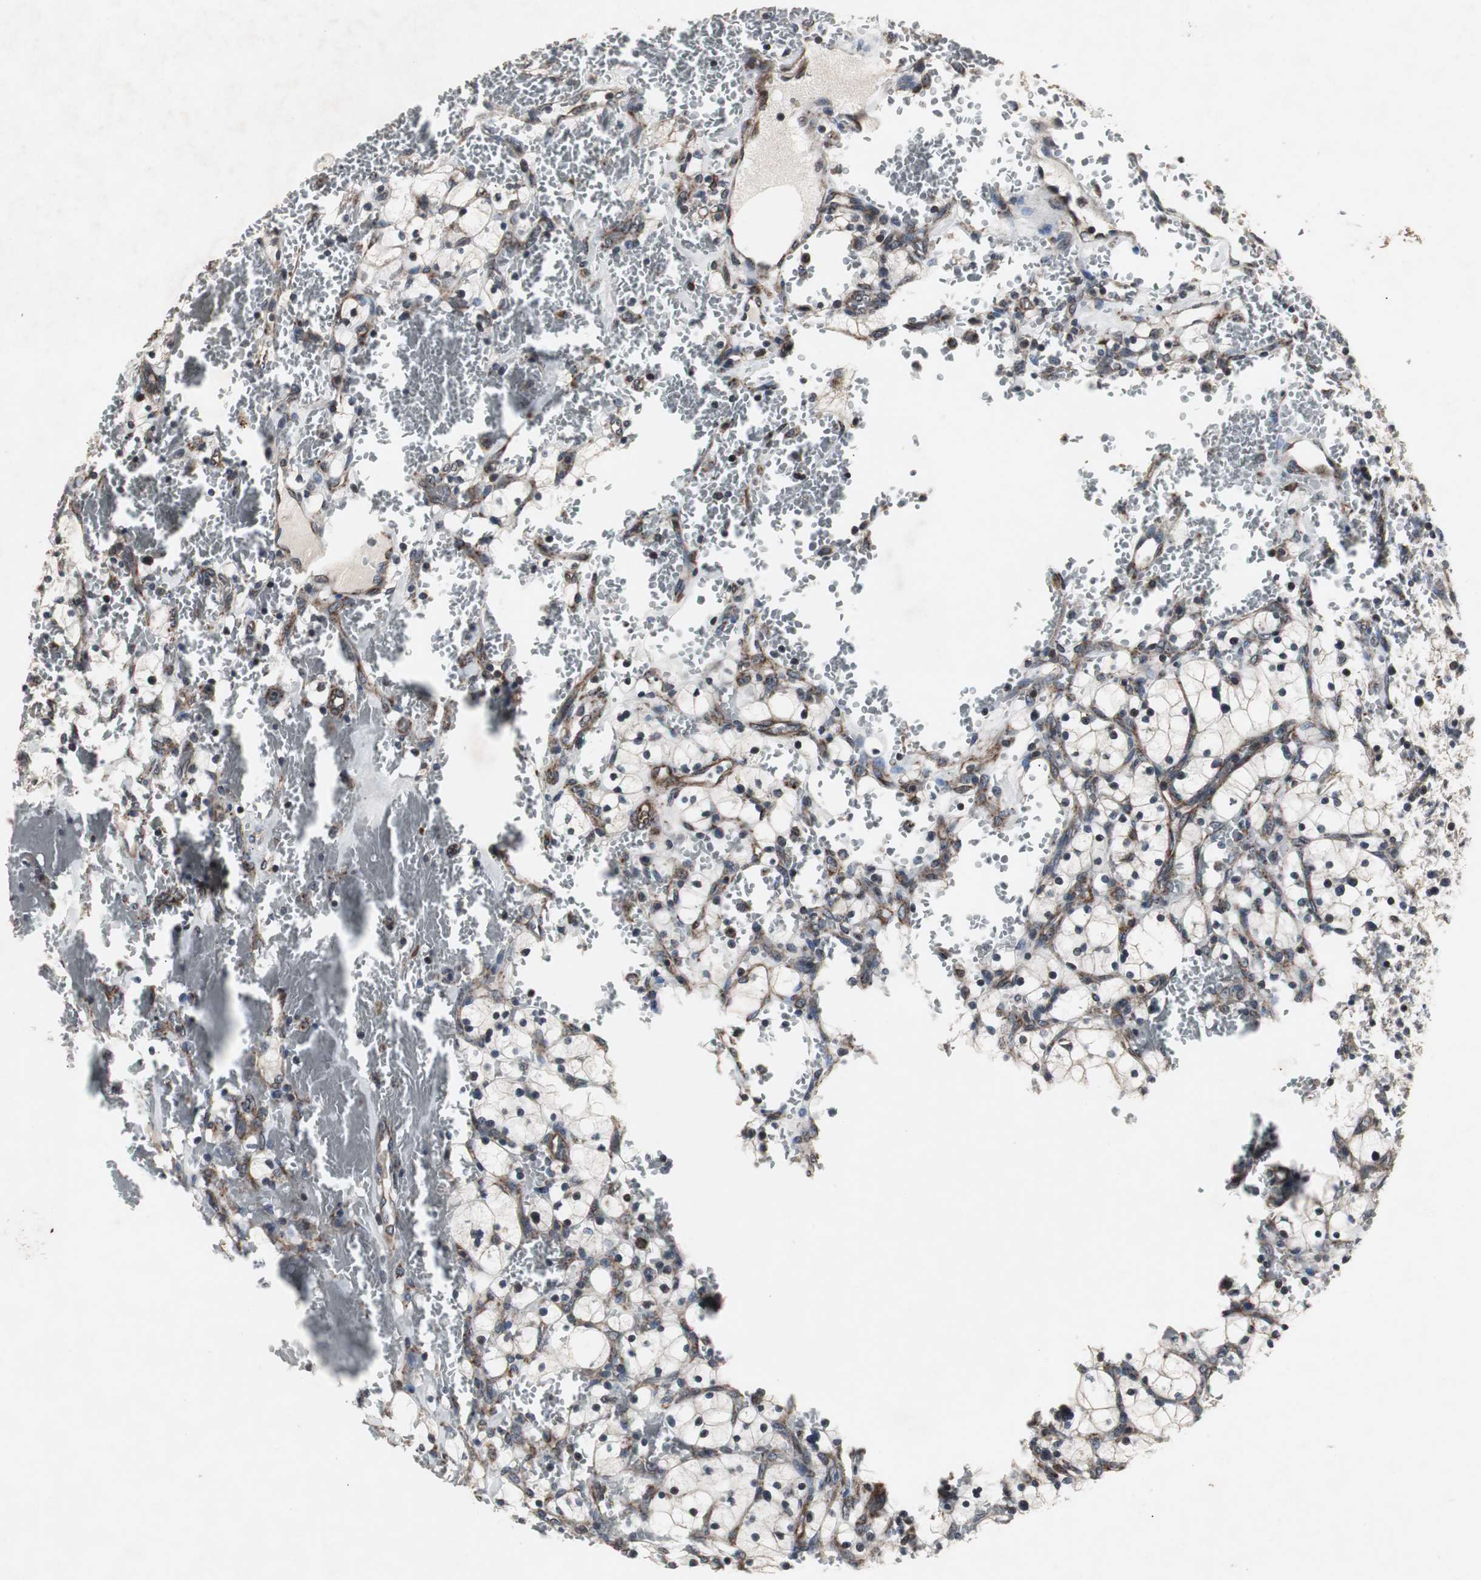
{"staining": {"intensity": "moderate", "quantity": "<25%", "location": "nuclear"}, "tissue": "renal cancer", "cell_type": "Tumor cells", "image_type": "cancer", "snomed": [{"axis": "morphology", "description": "Adenocarcinoma, NOS"}, {"axis": "topography", "description": "Kidney"}], "caption": "Immunohistochemistry of human renal cancer displays low levels of moderate nuclear positivity in about <25% of tumor cells. (DAB (3,3'-diaminobenzidine) IHC, brown staining for protein, blue staining for nuclei).", "gene": "MRPL40", "patient": {"sex": "female", "age": 83}}